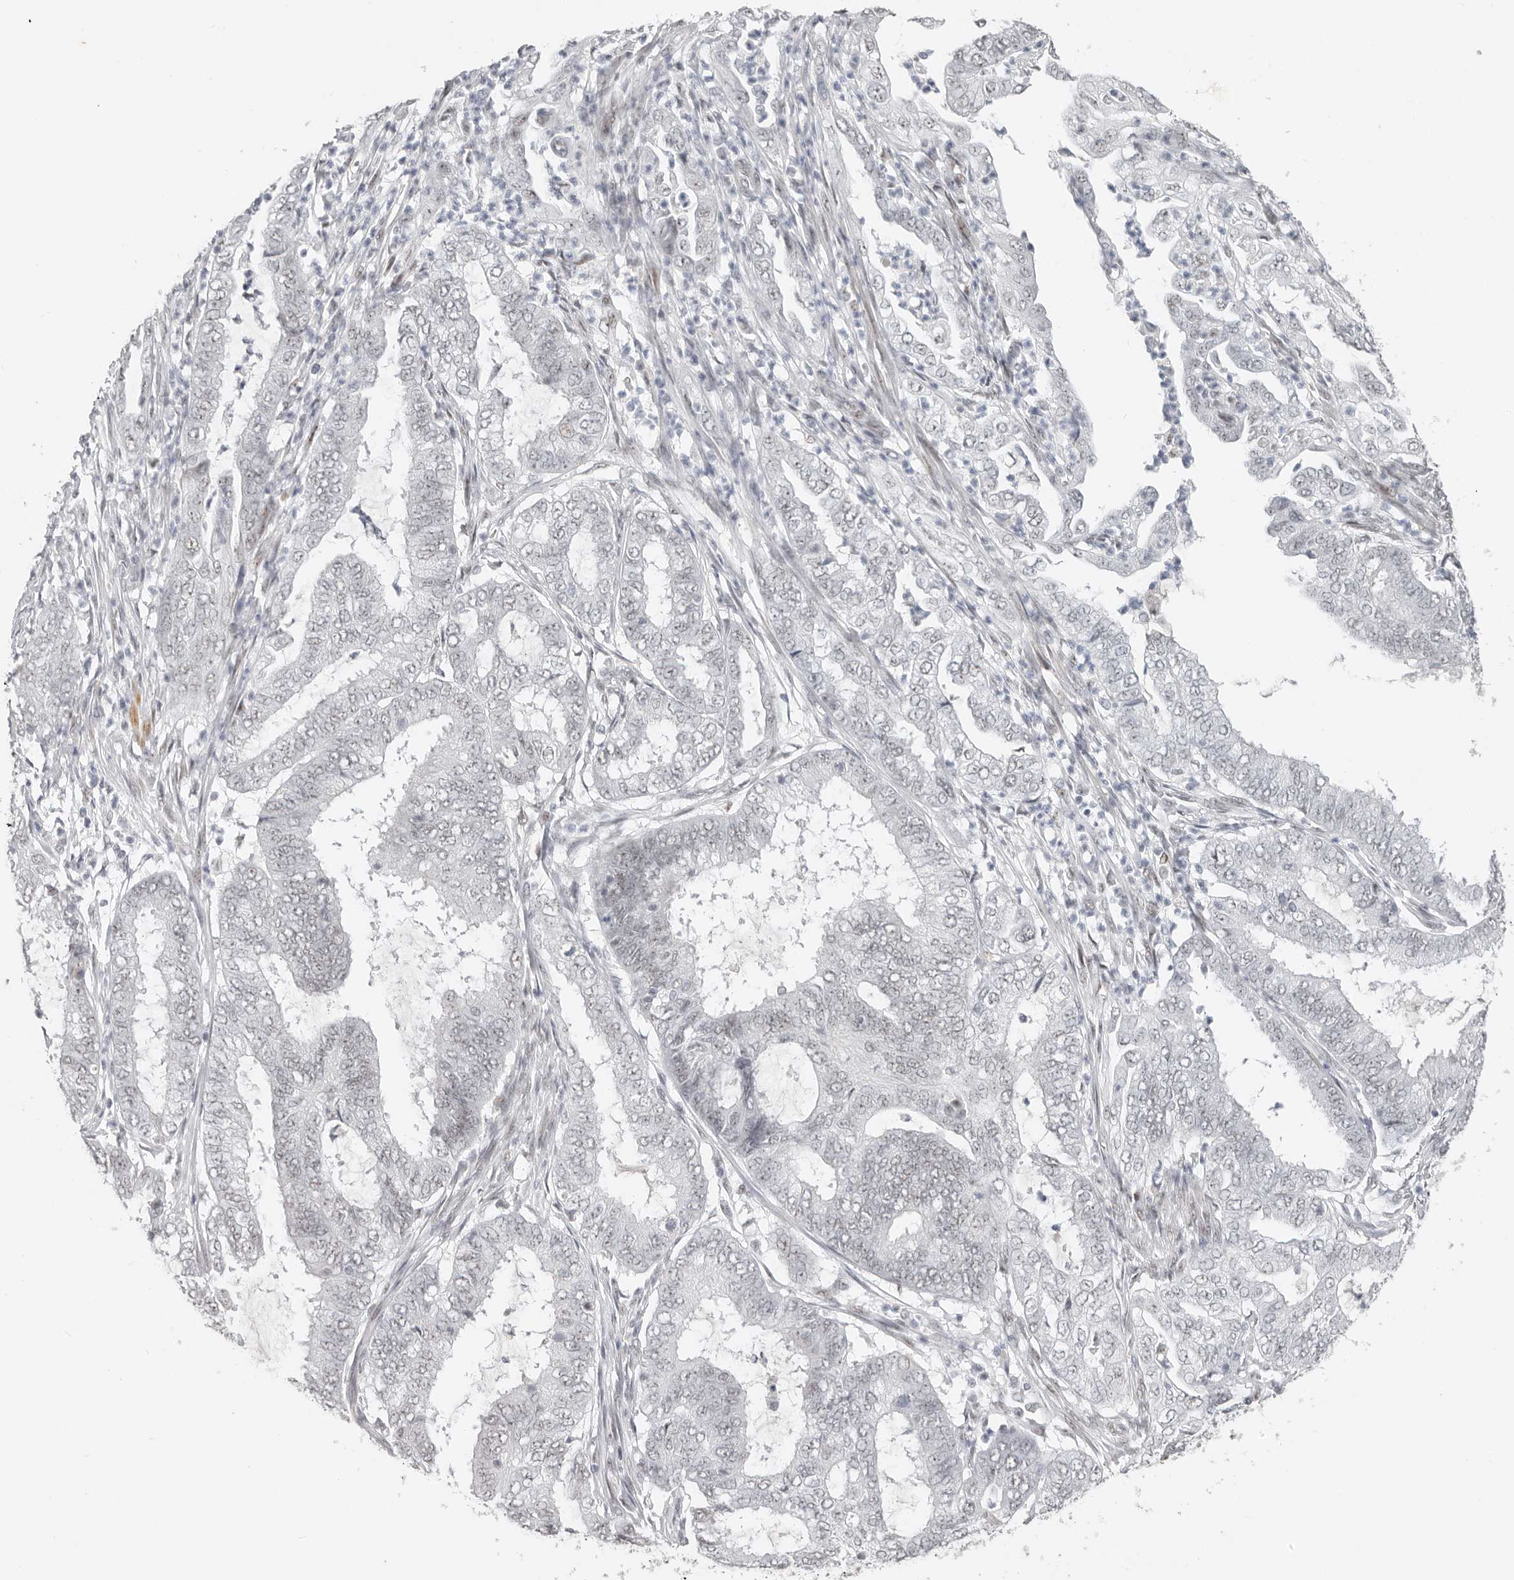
{"staining": {"intensity": "negative", "quantity": "none", "location": "none"}, "tissue": "endometrial cancer", "cell_type": "Tumor cells", "image_type": "cancer", "snomed": [{"axis": "morphology", "description": "Adenocarcinoma, NOS"}, {"axis": "topography", "description": "Endometrium"}], "caption": "Immunohistochemistry image of neoplastic tissue: human endometrial cancer stained with DAB displays no significant protein staining in tumor cells.", "gene": "LARP7", "patient": {"sex": "female", "age": 51}}